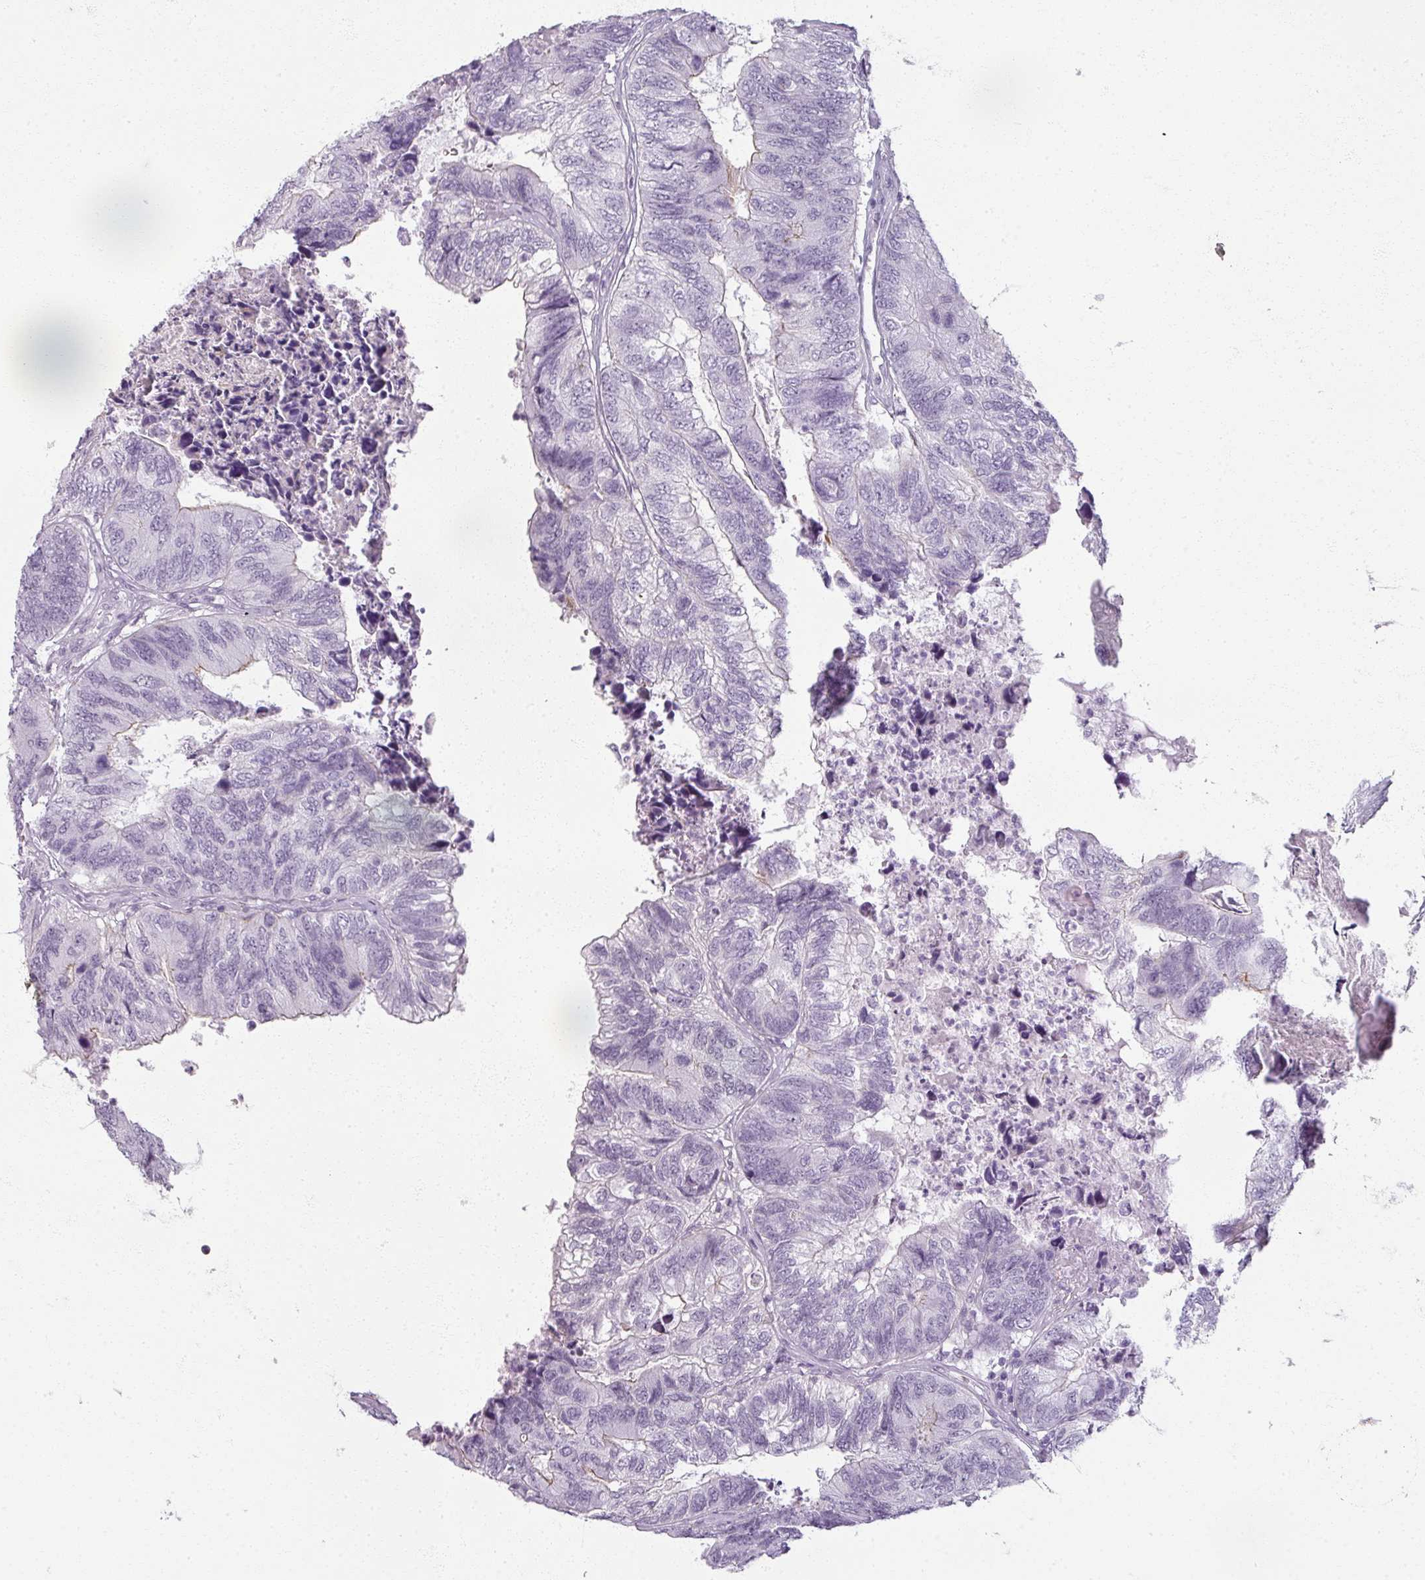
{"staining": {"intensity": "negative", "quantity": "none", "location": "none"}, "tissue": "colorectal cancer", "cell_type": "Tumor cells", "image_type": "cancer", "snomed": [{"axis": "morphology", "description": "Adenocarcinoma, NOS"}, {"axis": "topography", "description": "Colon"}], "caption": "A high-resolution histopathology image shows immunohistochemistry (IHC) staining of colorectal cancer (adenocarcinoma), which displays no significant expression in tumor cells.", "gene": "RFPL2", "patient": {"sex": "female", "age": 67}}